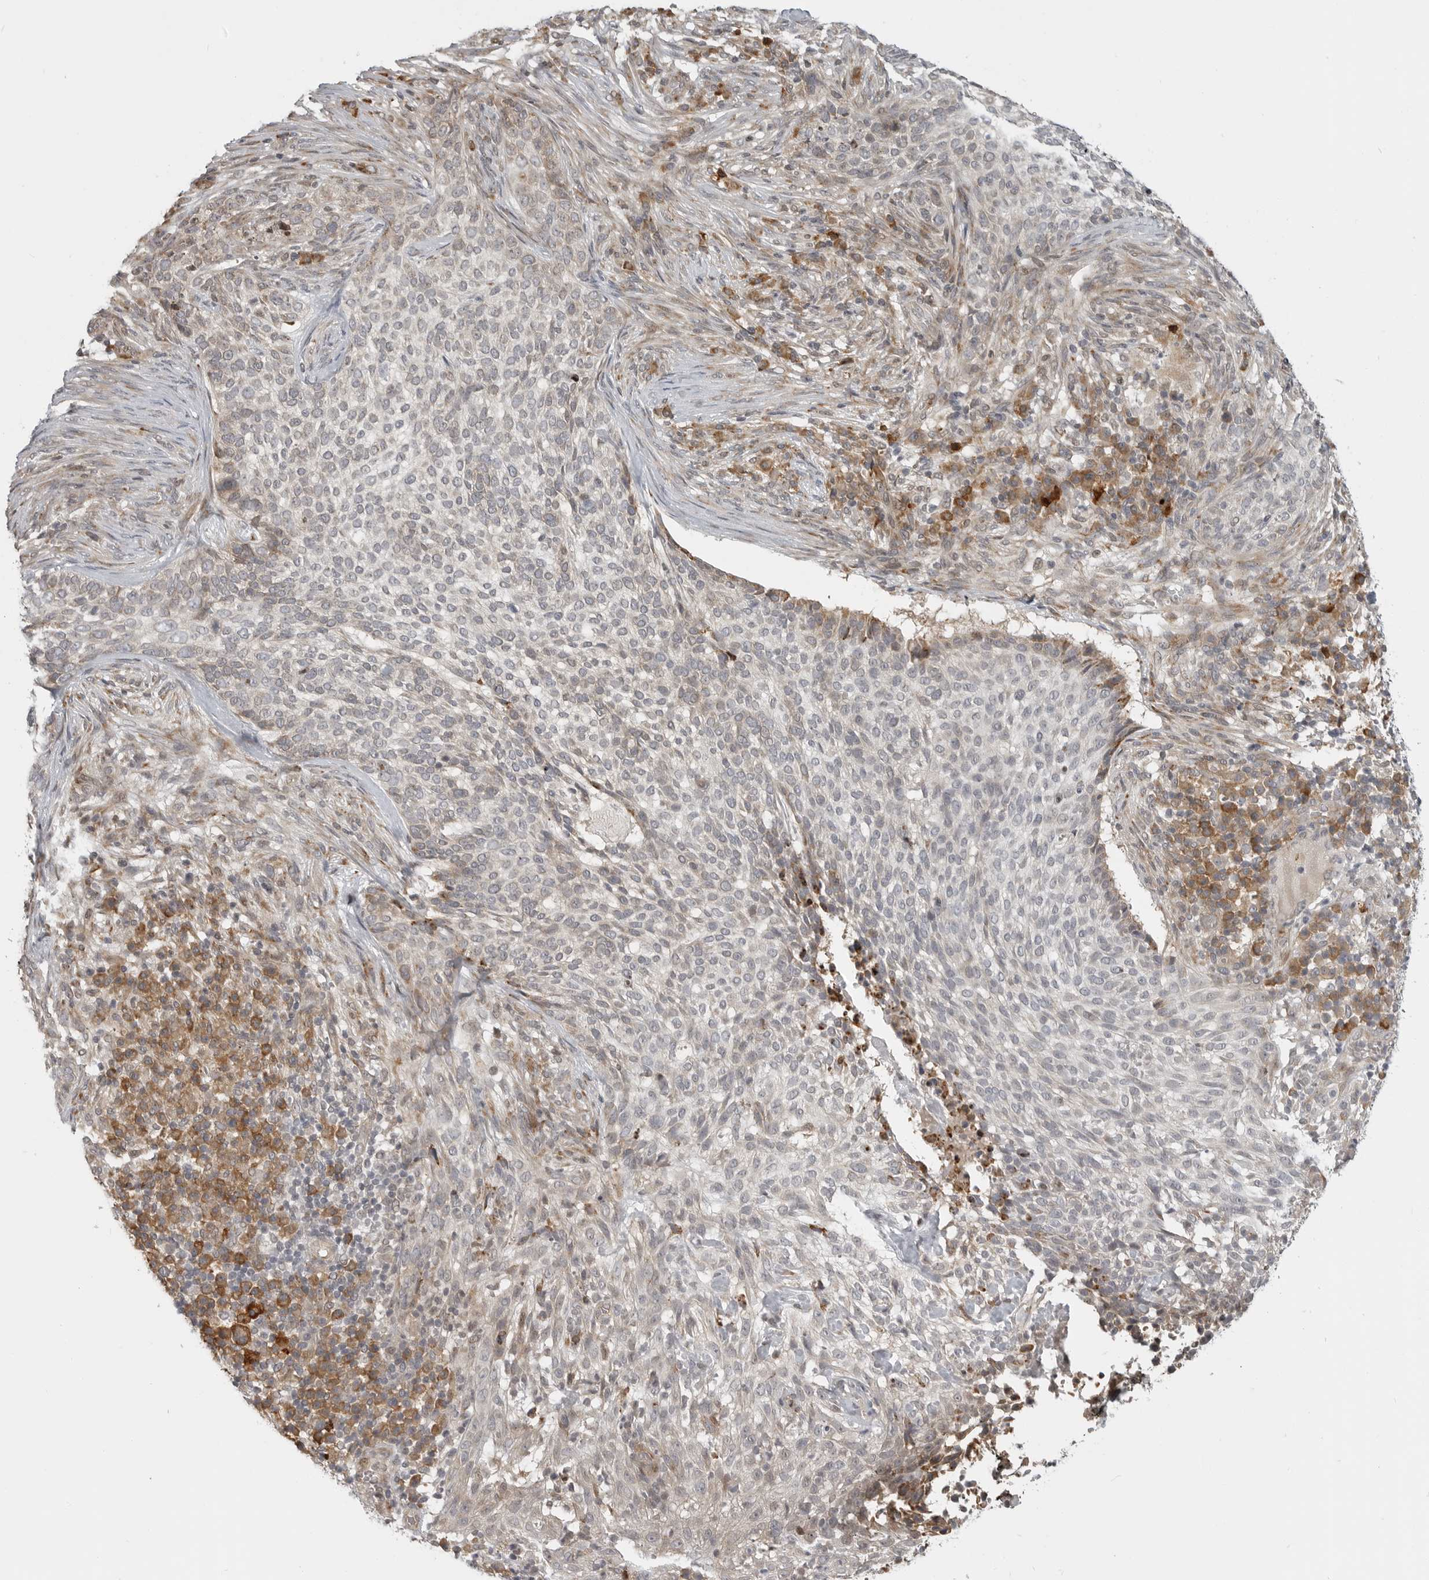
{"staining": {"intensity": "weak", "quantity": "<25%", "location": "cytoplasmic/membranous"}, "tissue": "skin cancer", "cell_type": "Tumor cells", "image_type": "cancer", "snomed": [{"axis": "morphology", "description": "Basal cell carcinoma"}, {"axis": "topography", "description": "Skin"}], "caption": "Basal cell carcinoma (skin) was stained to show a protein in brown. There is no significant positivity in tumor cells.", "gene": "CEP295NL", "patient": {"sex": "female", "age": 64}}